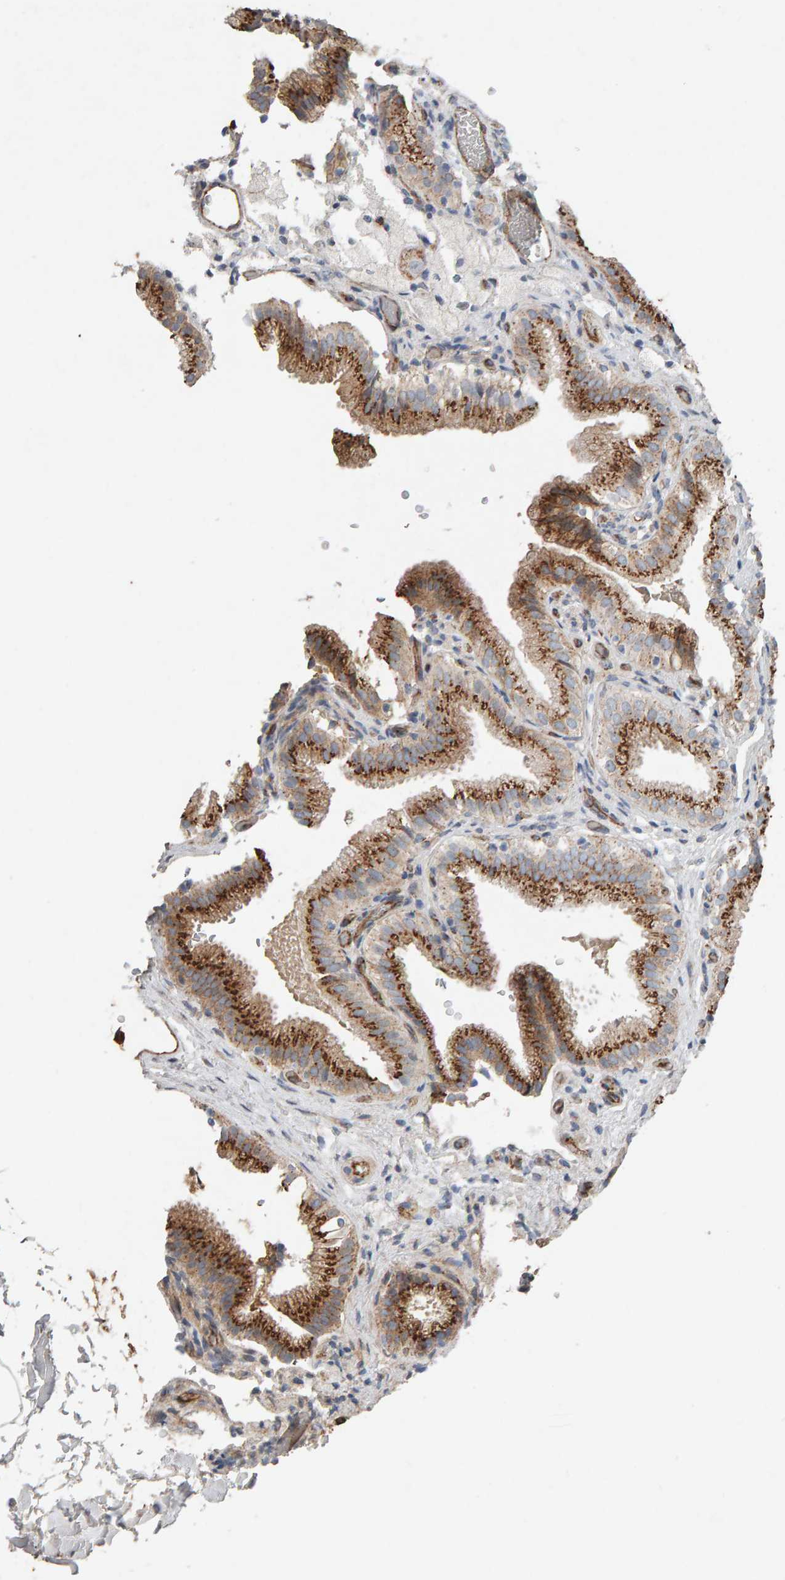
{"staining": {"intensity": "strong", "quantity": ">75%", "location": "cytoplasmic/membranous"}, "tissue": "gallbladder", "cell_type": "Glandular cells", "image_type": "normal", "snomed": [{"axis": "morphology", "description": "Normal tissue, NOS"}, {"axis": "topography", "description": "Gallbladder"}], "caption": "High-magnification brightfield microscopy of unremarkable gallbladder stained with DAB (3,3'-diaminobenzidine) (brown) and counterstained with hematoxylin (blue). glandular cells exhibit strong cytoplasmic/membranous expression is appreciated in approximately>75% of cells. The staining was performed using DAB (3,3'-diaminobenzidine), with brown indicating positive protein expression. Nuclei are stained blue with hematoxylin.", "gene": "PTPRM", "patient": {"sex": "male", "age": 54}}